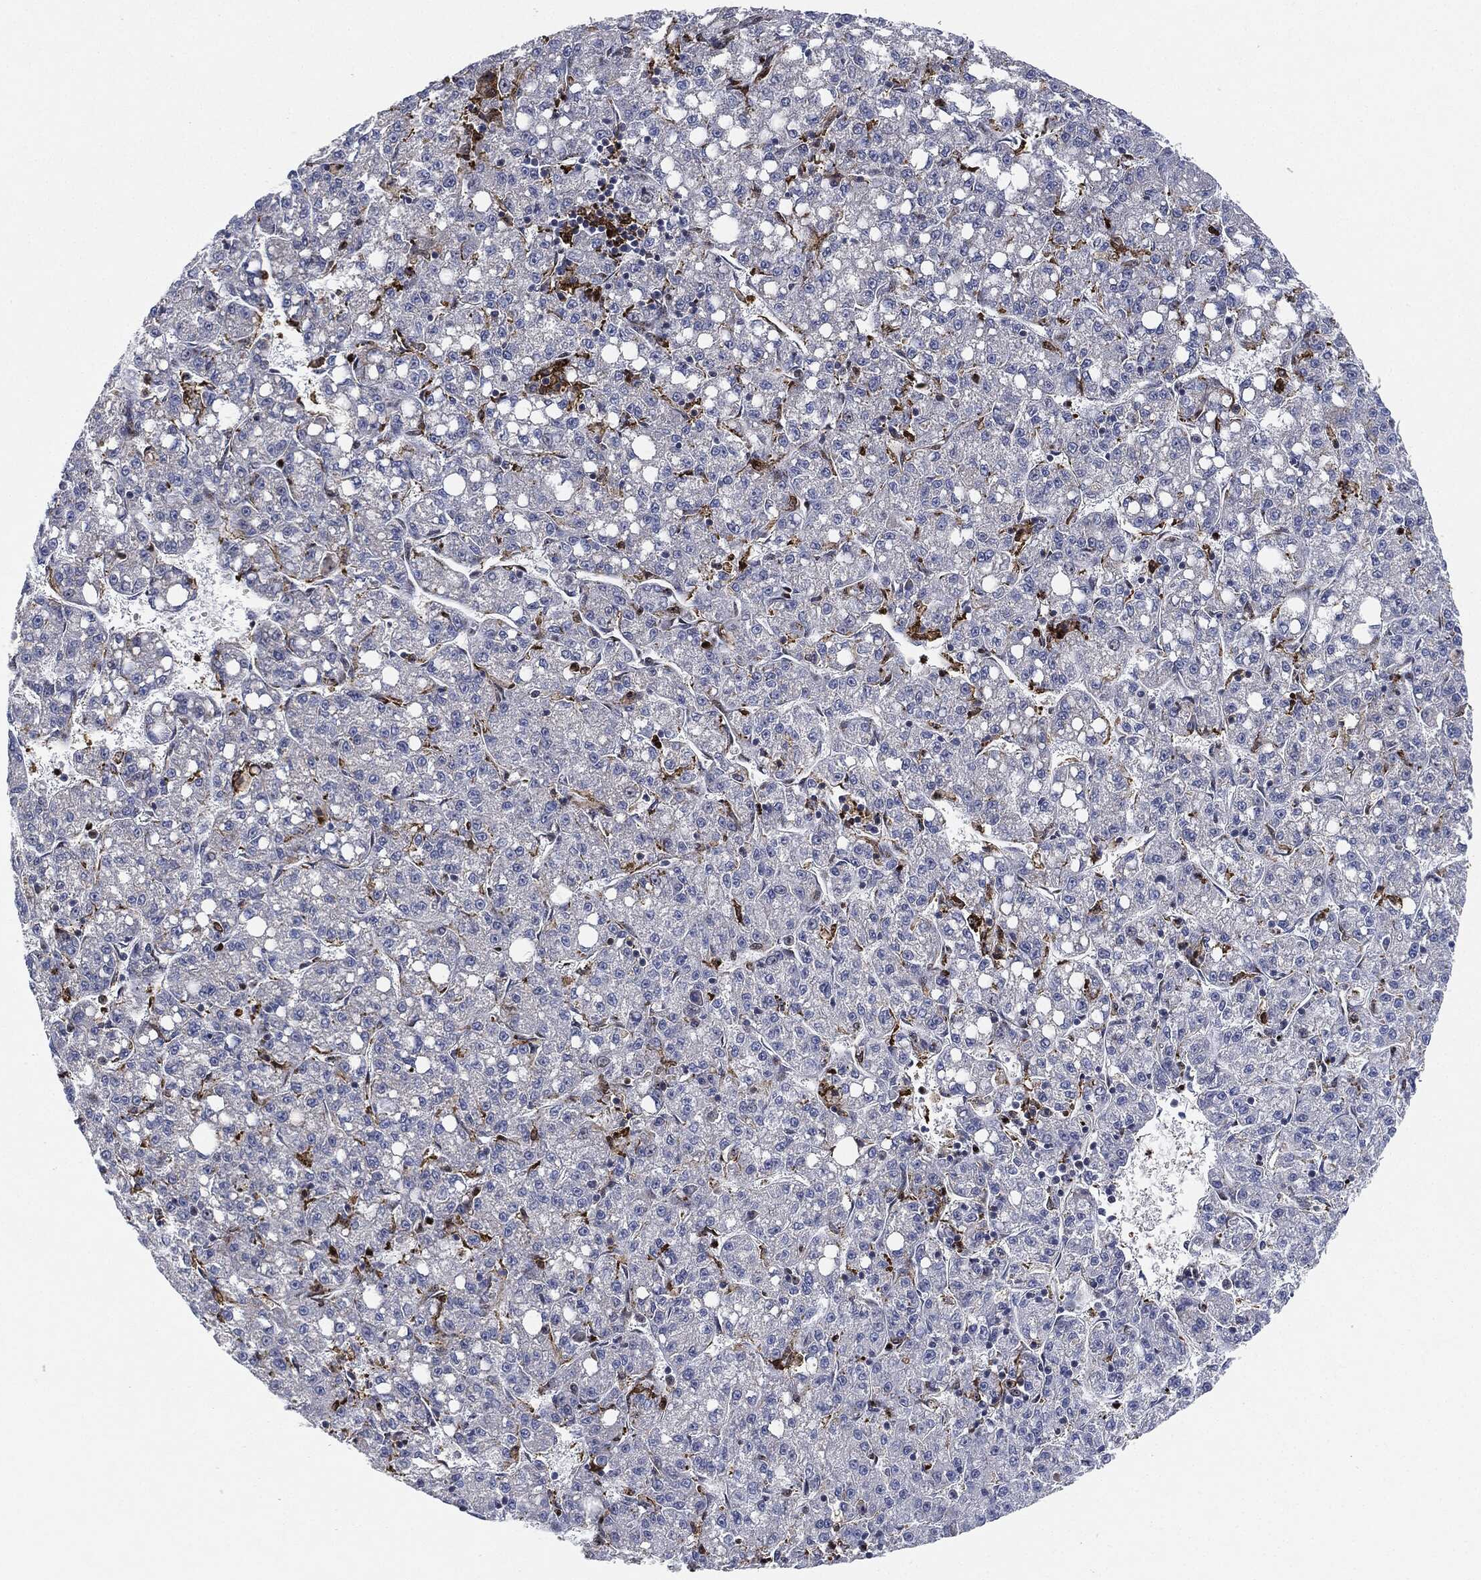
{"staining": {"intensity": "negative", "quantity": "none", "location": "none"}, "tissue": "liver cancer", "cell_type": "Tumor cells", "image_type": "cancer", "snomed": [{"axis": "morphology", "description": "Carcinoma, Hepatocellular, NOS"}, {"axis": "topography", "description": "Liver"}], "caption": "High power microscopy micrograph of an immunohistochemistry (IHC) image of hepatocellular carcinoma (liver), revealing no significant staining in tumor cells. (DAB IHC visualized using brightfield microscopy, high magnification).", "gene": "NANOS3", "patient": {"sex": "female", "age": 65}}